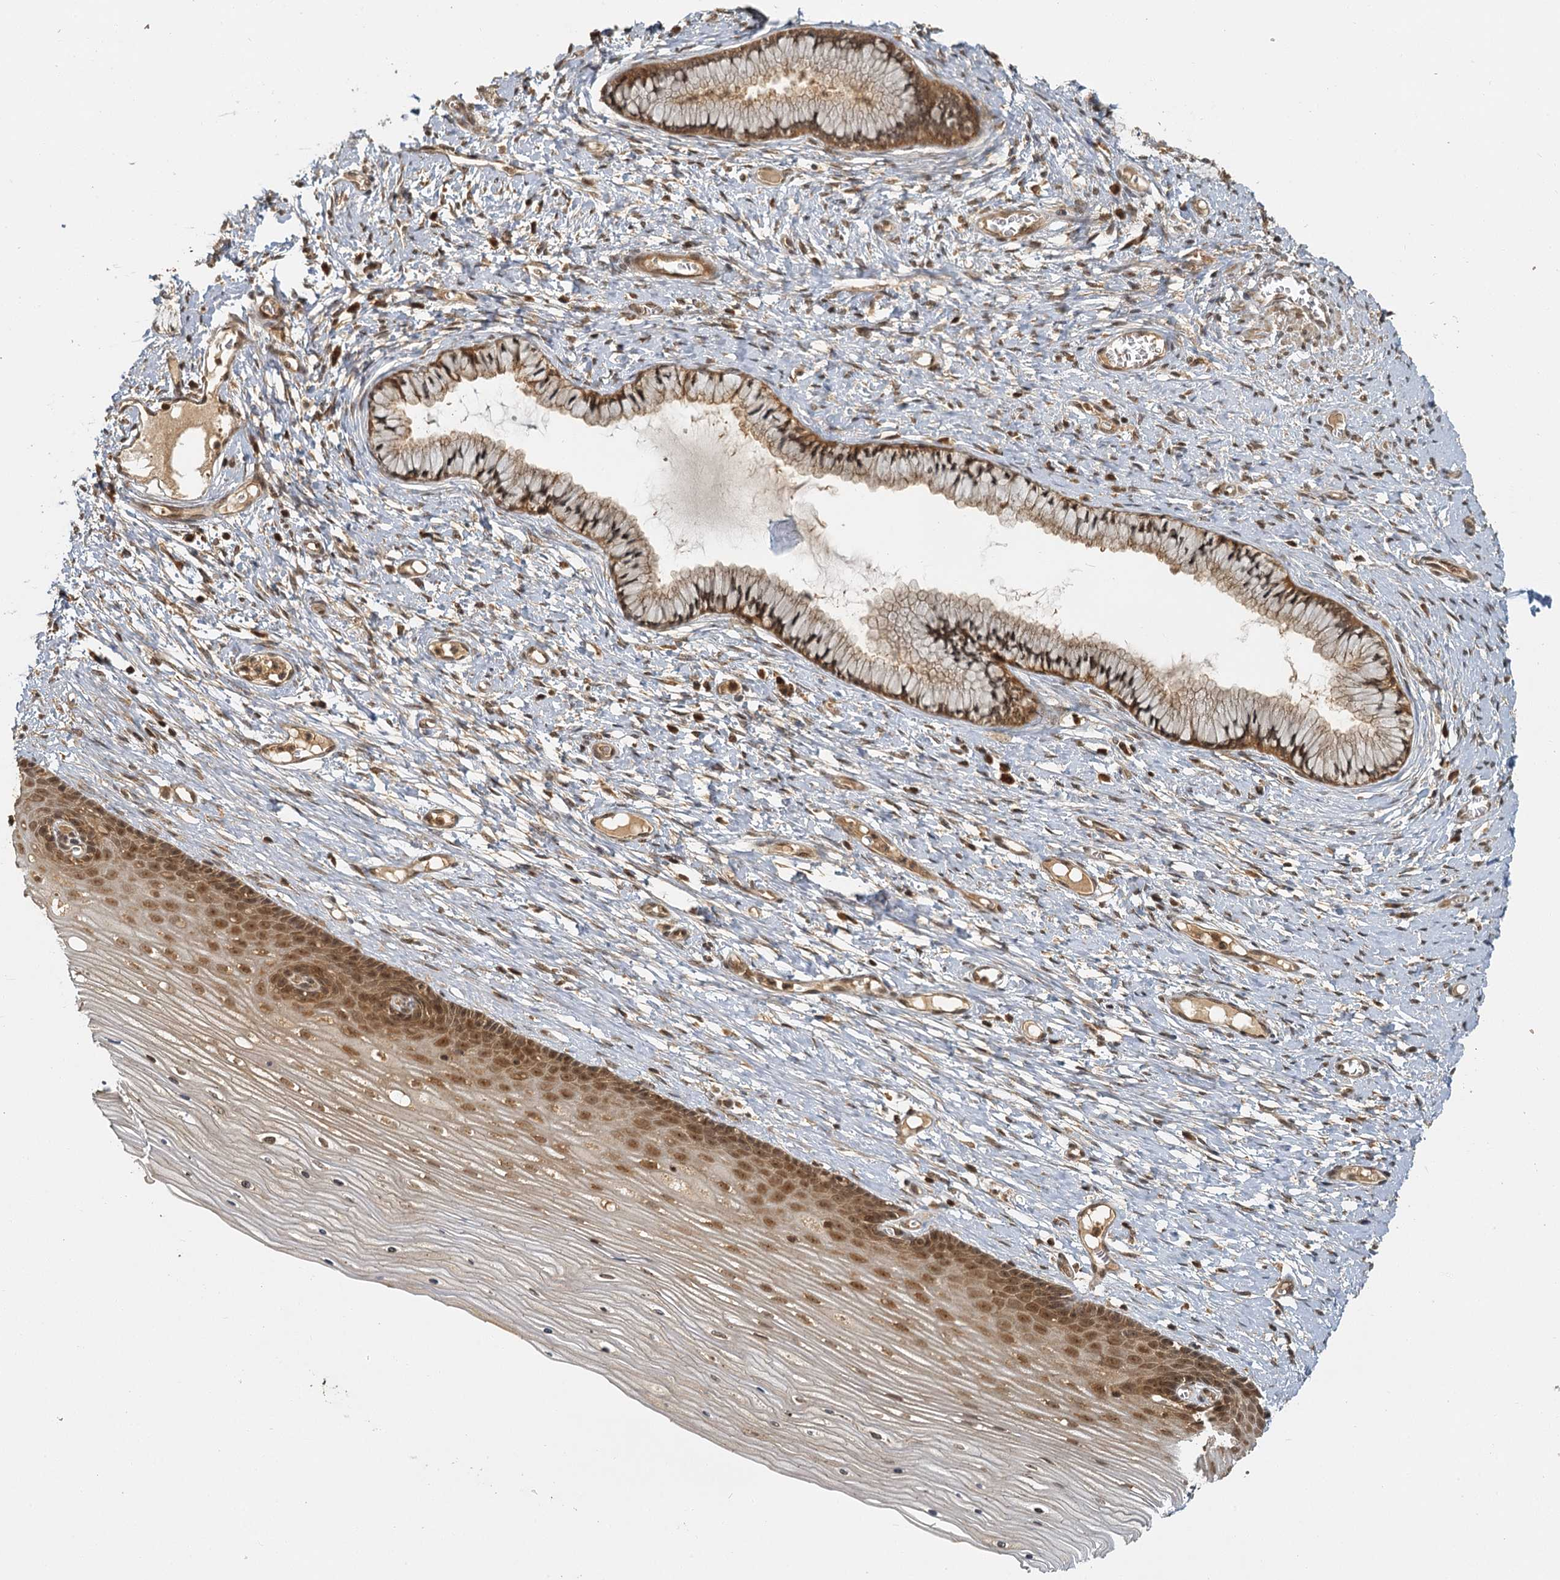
{"staining": {"intensity": "moderate", "quantity": ">75%", "location": "cytoplasmic/membranous,nuclear"}, "tissue": "cervix", "cell_type": "Glandular cells", "image_type": "normal", "snomed": [{"axis": "morphology", "description": "Normal tissue, NOS"}, {"axis": "topography", "description": "Cervix"}], "caption": "Immunohistochemistry staining of normal cervix, which shows medium levels of moderate cytoplasmic/membranous,nuclear staining in about >75% of glandular cells indicating moderate cytoplasmic/membranous,nuclear protein positivity. The staining was performed using DAB (3,3'-diaminobenzidine) (brown) for protein detection and nuclei were counterstained in hematoxylin (blue).", "gene": "ZNF549", "patient": {"sex": "female", "age": 42}}